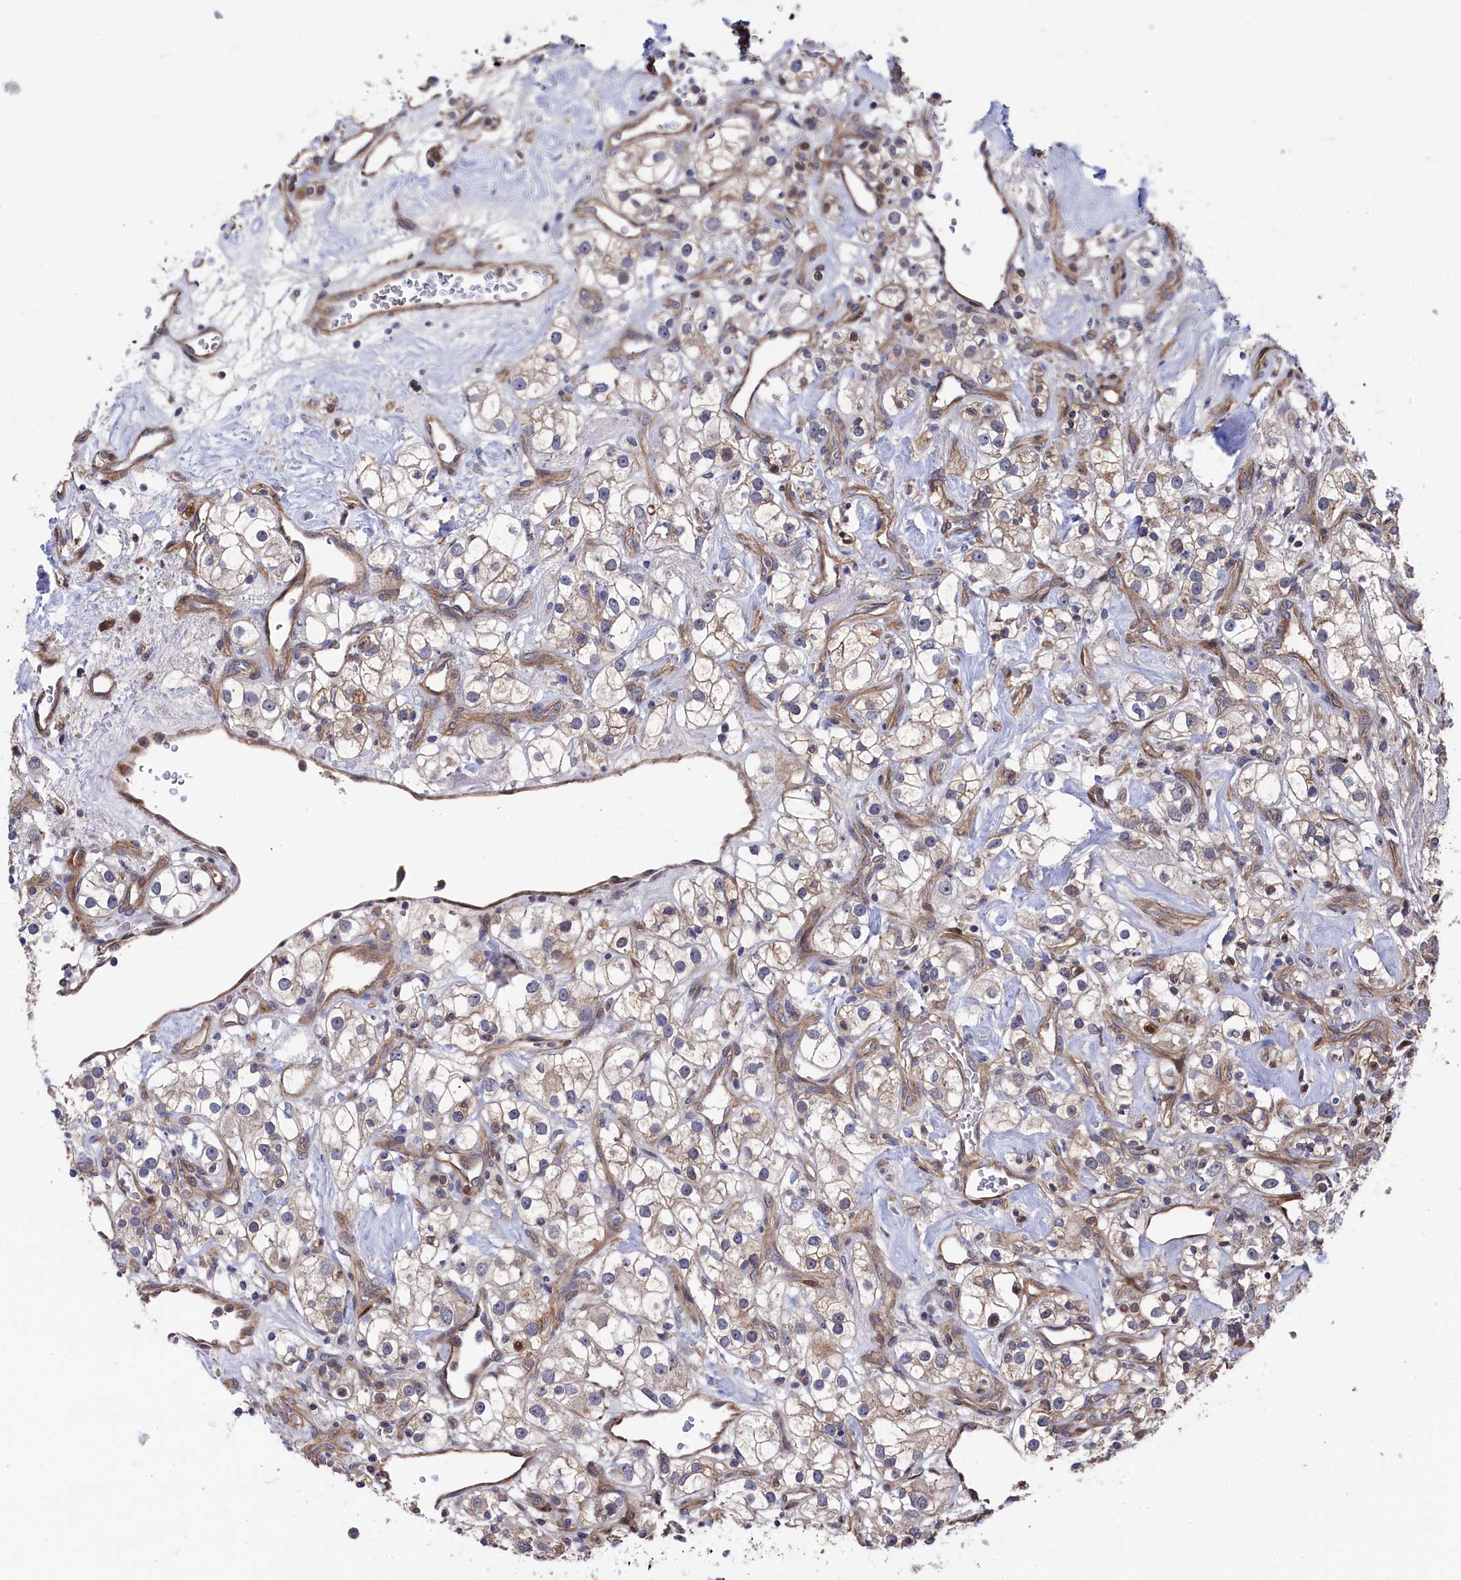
{"staining": {"intensity": "weak", "quantity": "<25%", "location": "cytoplasmic/membranous"}, "tissue": "renal cancer", "cell_type": "Tumor cells", "image_type": "cancer", "snomed": [{"axis": "morphology", "description": "Adenocarcinoma, NOS"}, {"axis": "topography", "description": "Kidney"}], "caption": "IHC histopathology image of neoplastic tissue: human adenocarcinoma (renal) stained with DAB (3,3'-diaminobenzidine) shows no significant protein positivity in tumor cells.", "gene": "ZNF891", "patient": {"sex": "male", "age": 77}}